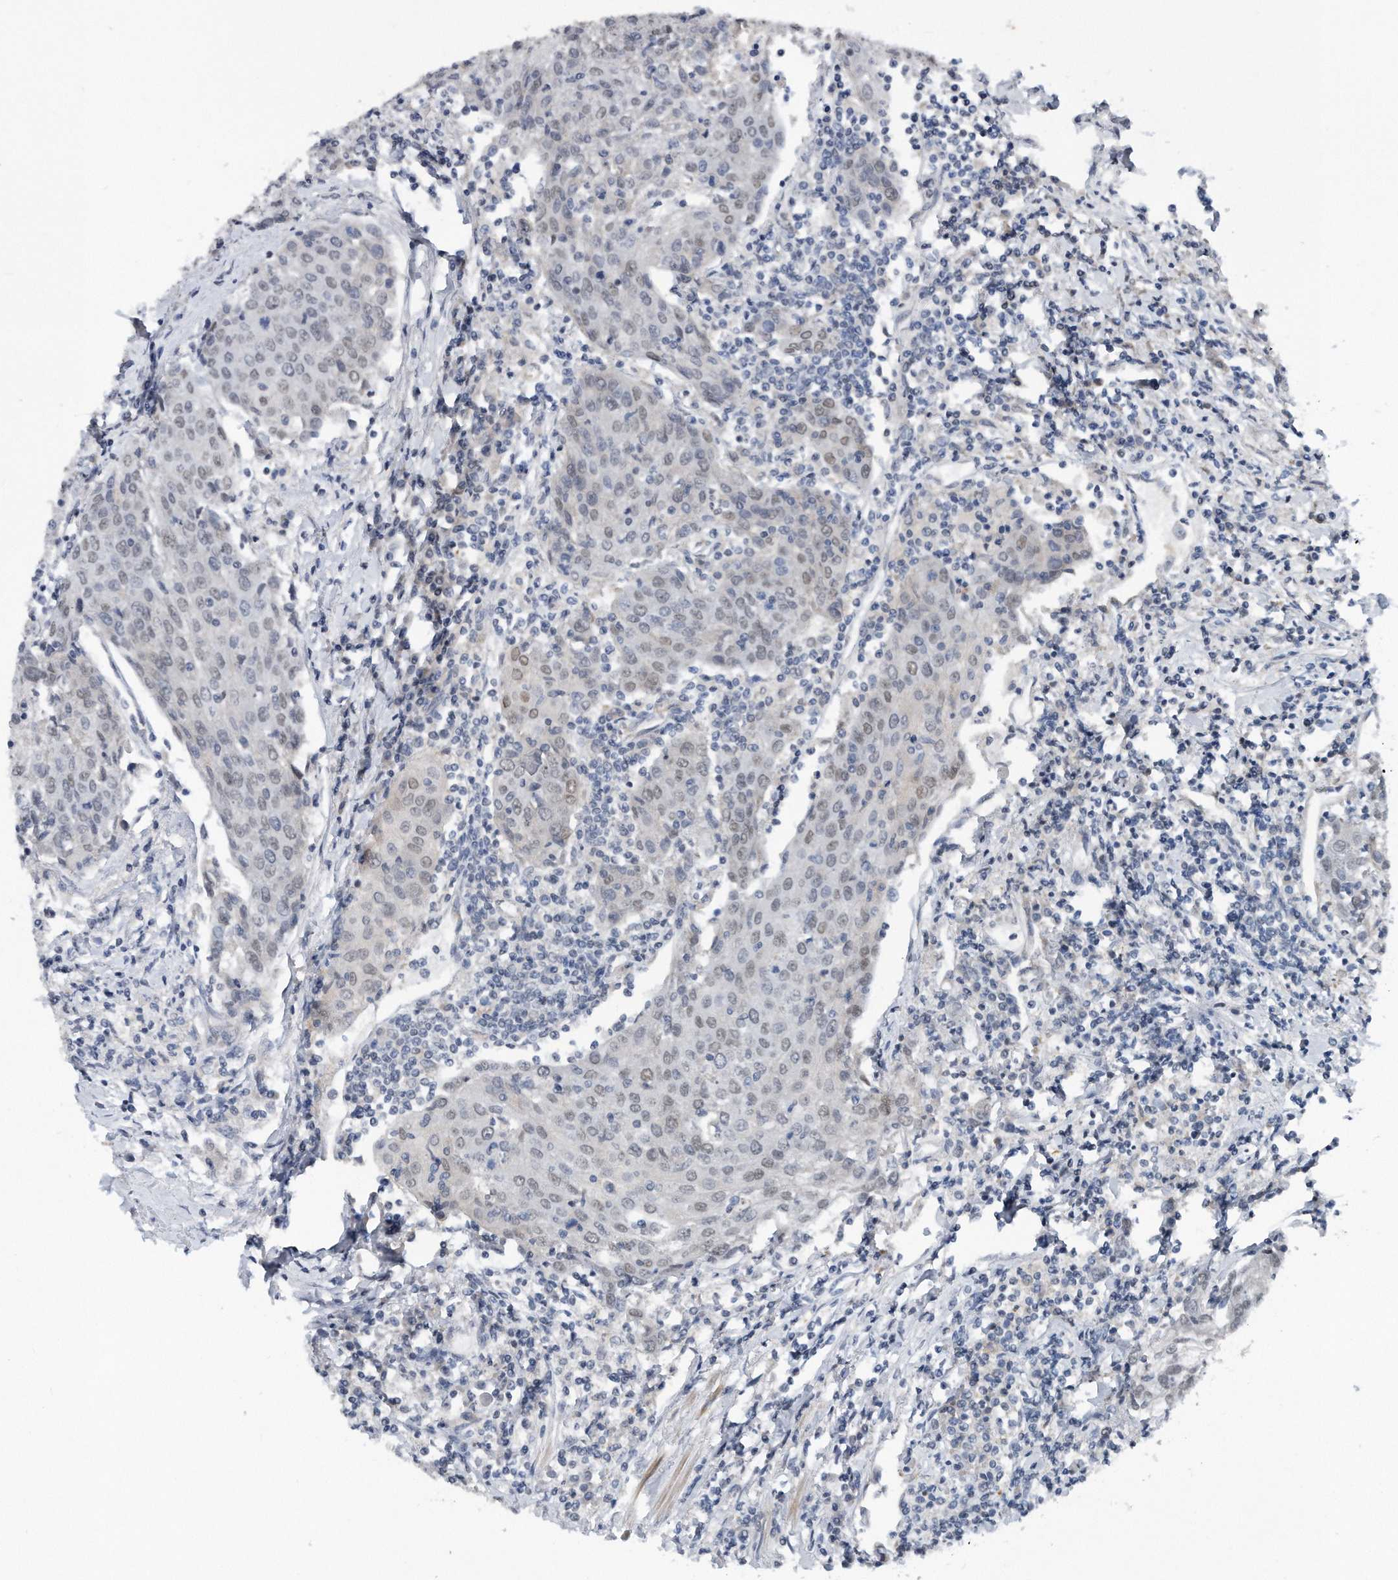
{"staining": {"intensity": "negative", "quantity": "none", "location": "none"}, "tissue": "urothelial cancer", "cell_type": "Tumor cells", "image_type": "cancer", "snomed": [{"axis": "morphology", "description": "Urothelial carcinoma, High grade"}, {"axis": "topography", "description": "Urinary bladder"}], "caption": "Urothelial carcinoma (high-grade) was stained to show a protein in brown. There is no significant expression in tumor cells. Brightfield microscopy of IHC stained with DAB (brown) and hematoxylin (blue), captured at high magnification.", "gene": "TP53INP1", "patient": {"sex": "female", "age": 85}}